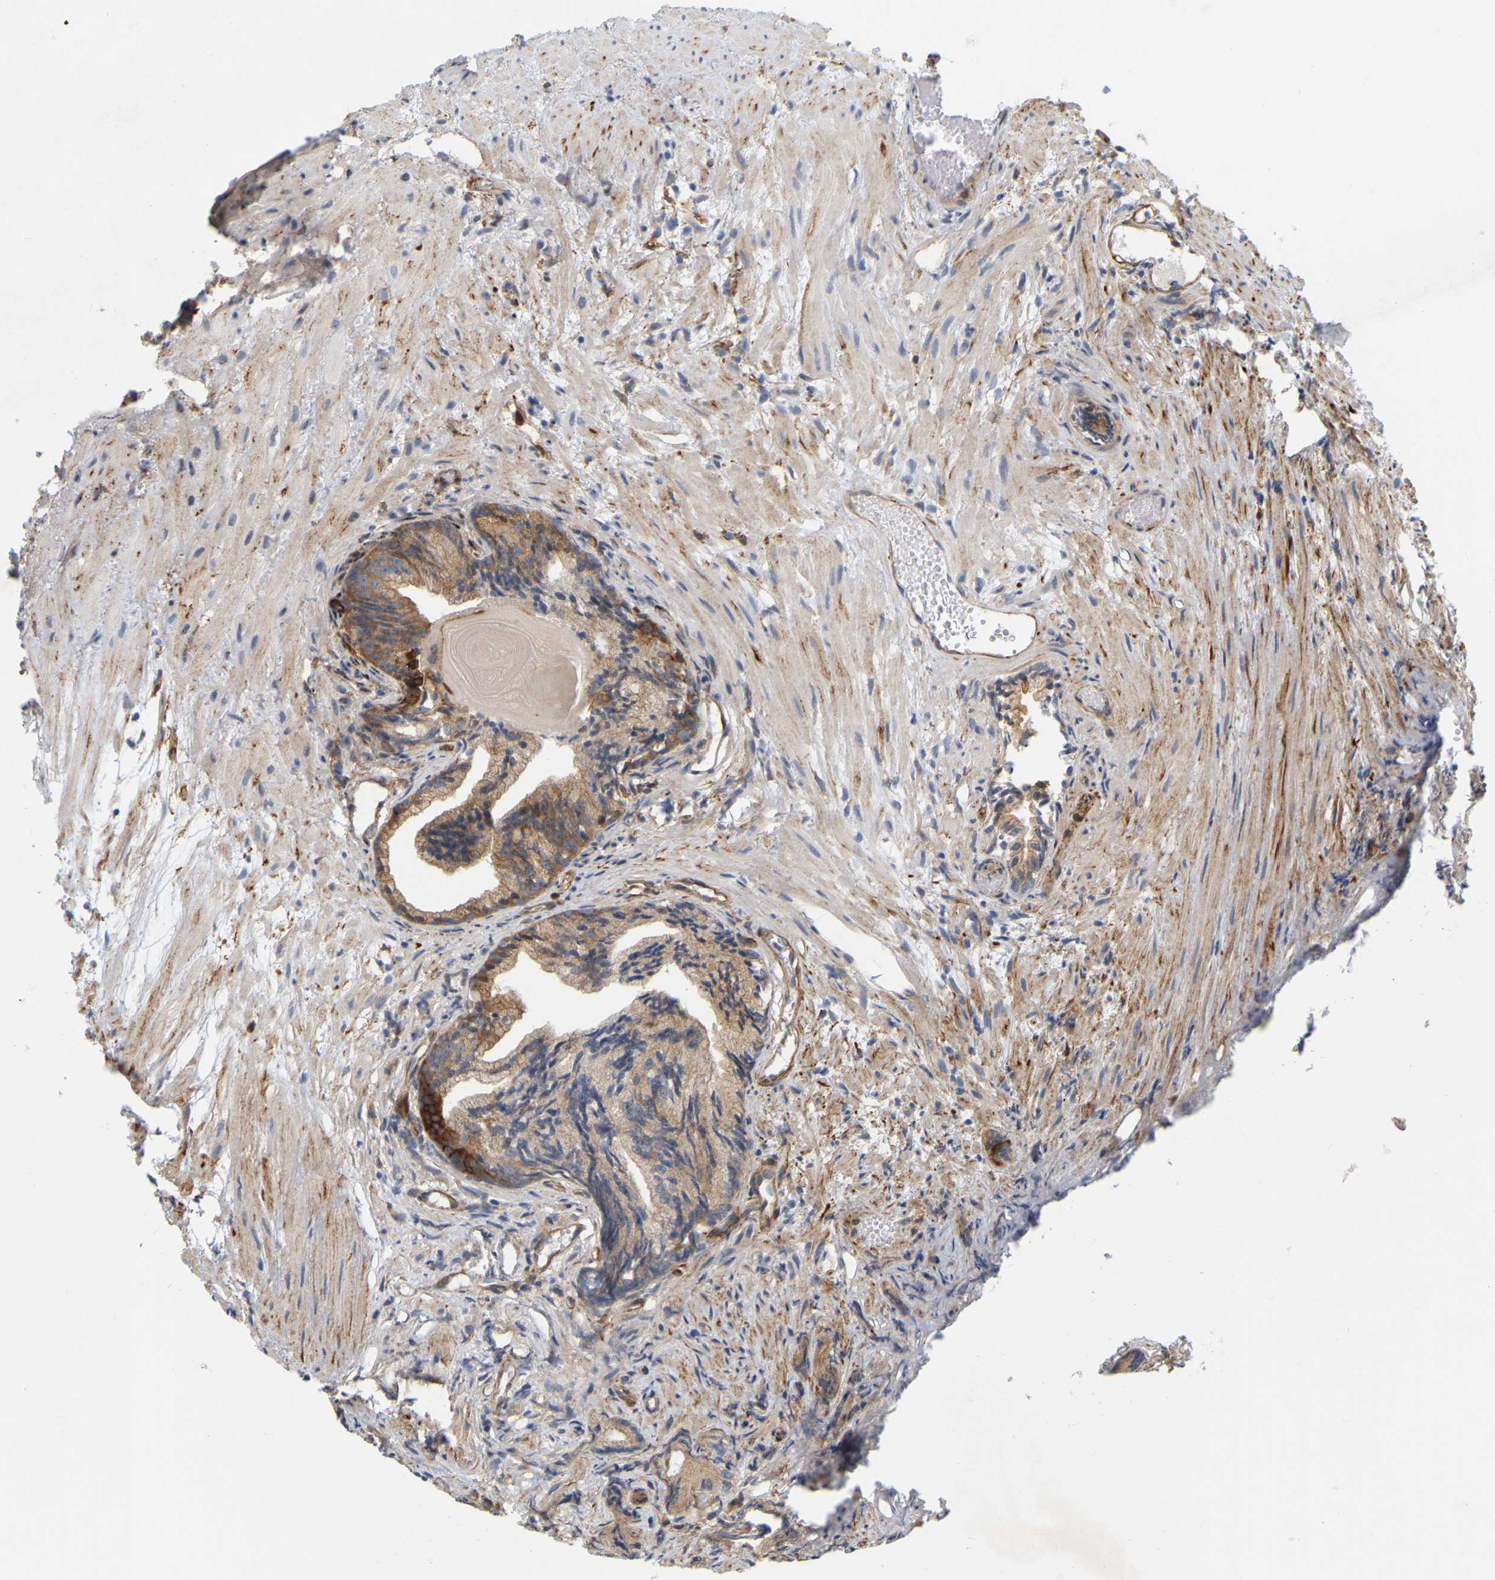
{"staining": {"intensity": "moderate", "quantity": ">75%", "location": "cytoplasmic/membranous"}, "tissue": "prostate cancer", "cell_type": "Tumor cells", "image_type": "cancer", "snomed": [{"axis": "morphology", "description": "Adenocarcinoma, Low grade"}, {"axis": "topography", "description": "Prostate"}], "caption": "This is a micrograph of immunohistochemistry (IHC) staining of prostate cancer (adenocarcinoma (low-grade)), which shows moderate staining in the cytoplasmic/membranous of tumor cells.", "gene": "RAPH1", "patient": {"sex": "male", "age": 89}}